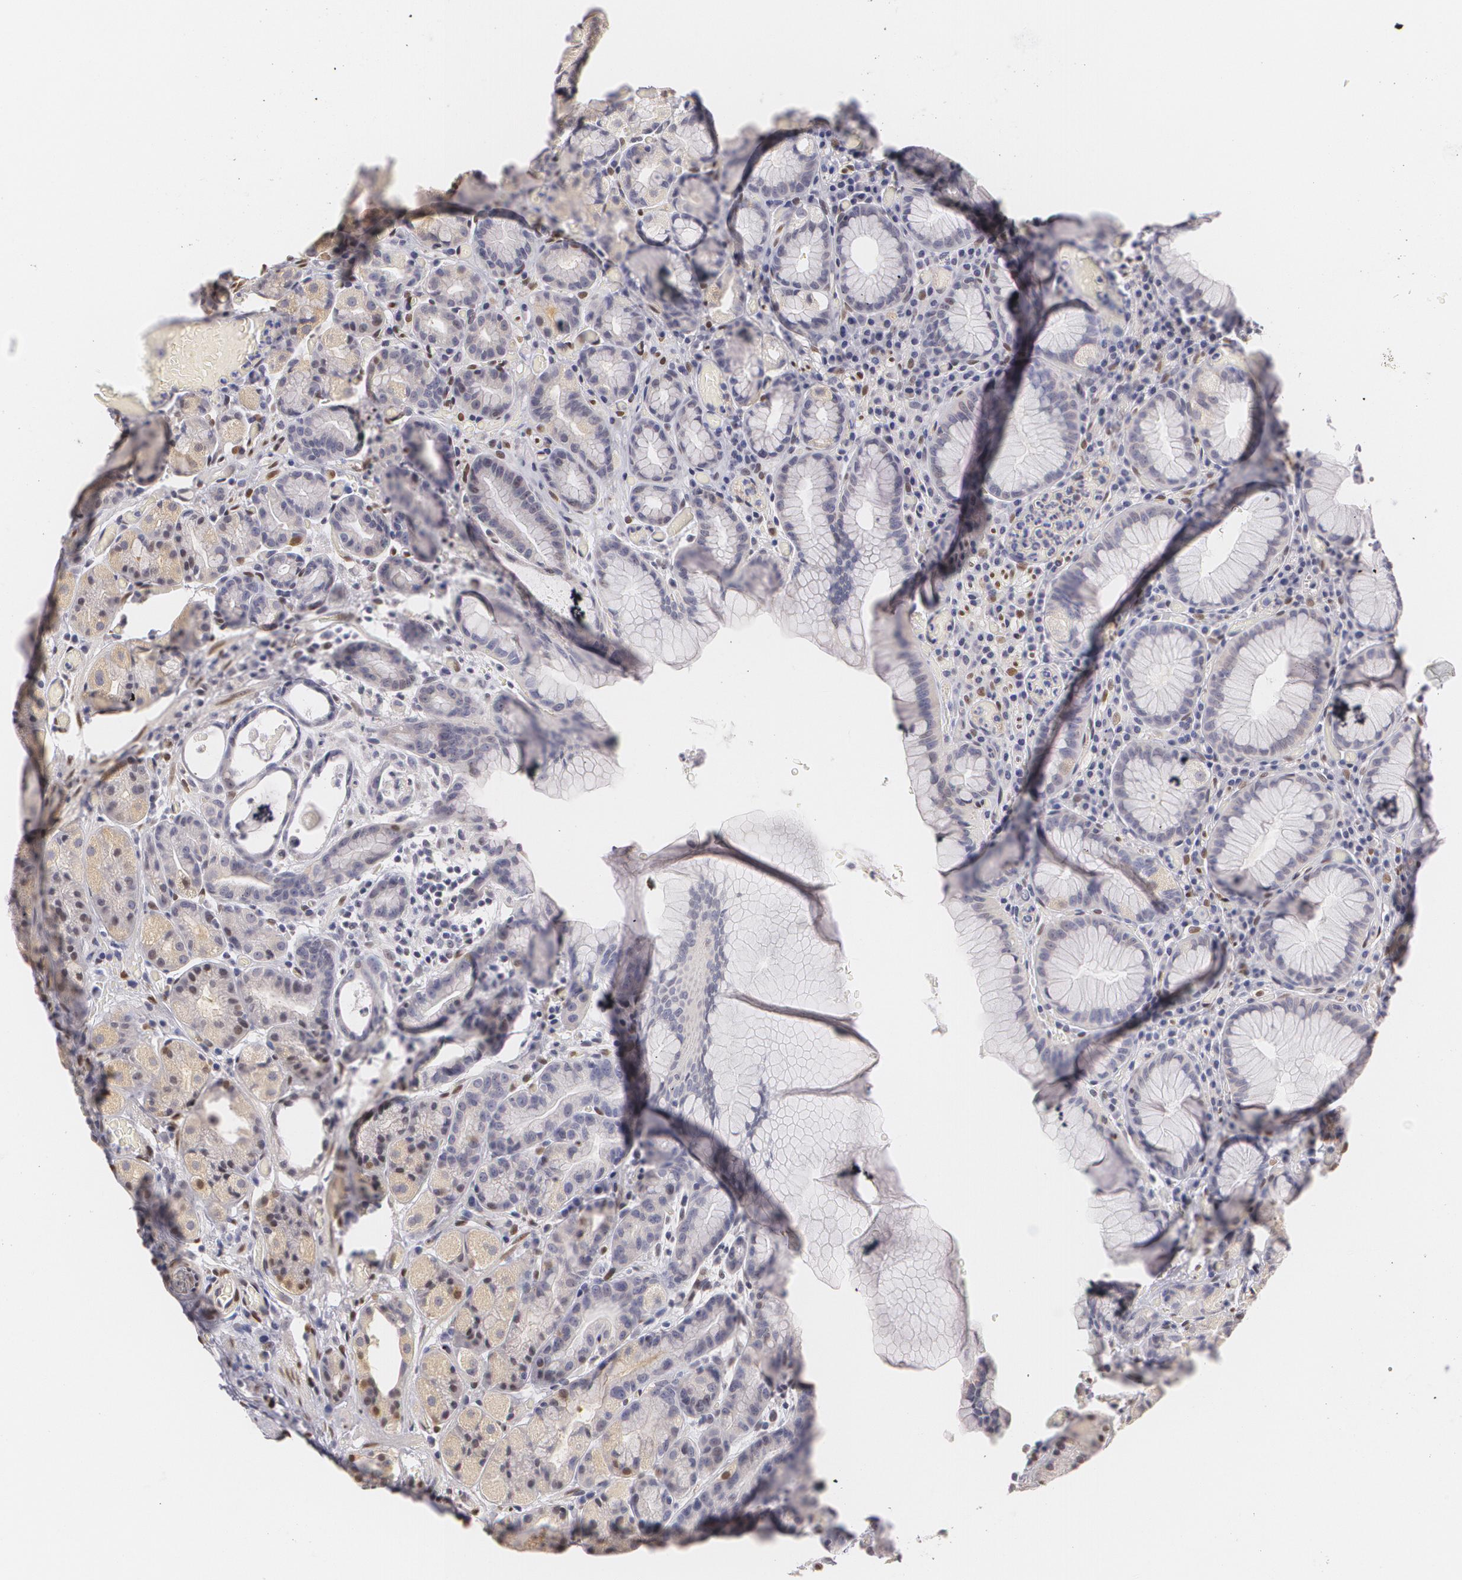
{"staining": {"intensity": "weak", "quantity": "<25%", "location": "nuclear"}, "tissue": "stomach", "cell_type": "Glandular cells", "image_type": "normal", "snomed": [{"axis": "morphology", "description": "Normal tissue, NOS"}, {"axis": "topography", "description": "Stomach, lower"}], "caption": "This is an immunohistochemistry (IHC) micrograph of normal human stomach. There is no expression in glandular cells.", "gene": "ZBTB16", "patient": {"sex": "male", "age": 58}}